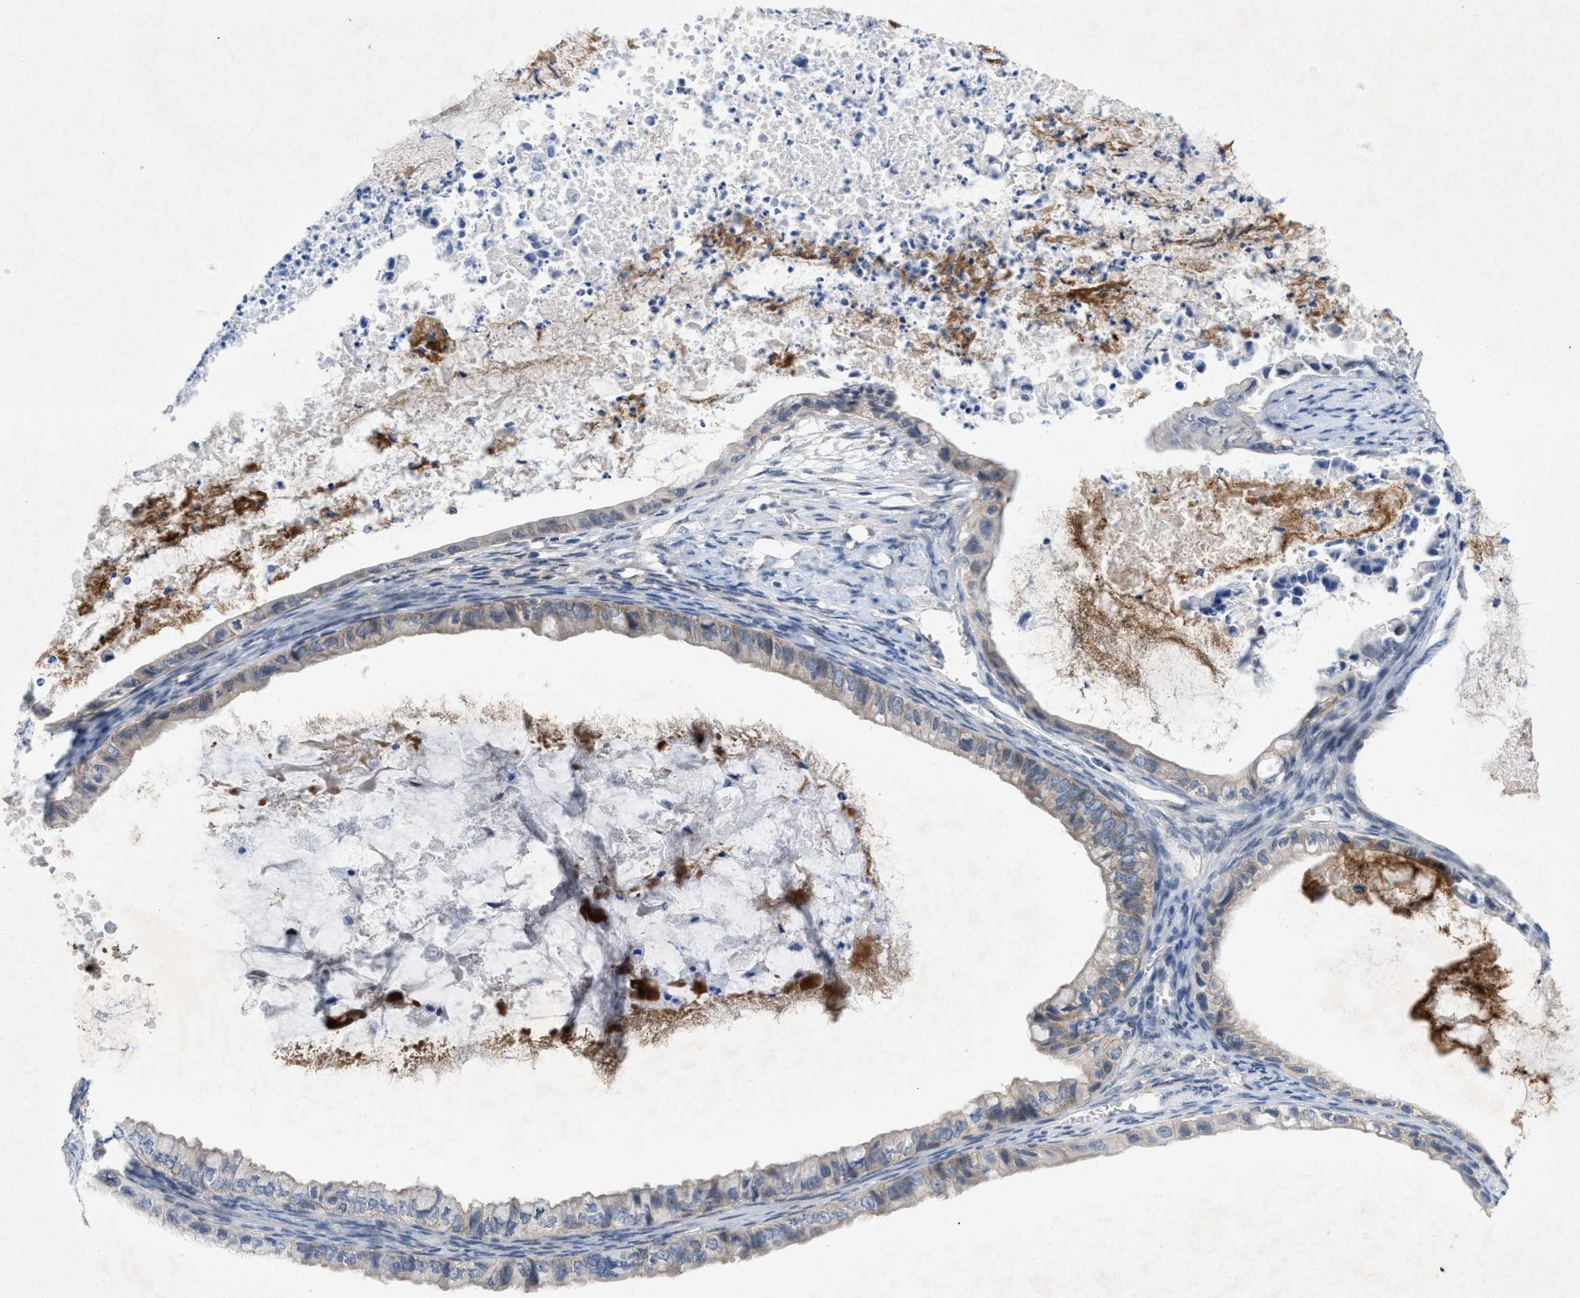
{"staining": {"intensity": "weak", "quantity": "<25%", "location": "cytoplasmic/membranous"}, "tissue": "ovarian cancer", "cell_type": "Tumor cells", "image_type": "cancer", "snomed": [{"axis": "morphology", "description": "Cystadenocarcinoma, mucinous, NOS"}, {"axis": "topography", "description": "Ovary"}], "caption": "This is a micrograph of immunohistochemistry staining of mucinous cystadenocarcinoma (ovarian), which shows no positivity in tumor cells. The staining was performed using DAB to visualize the protein expression in brown, while the nuclei were stained in blue with hematoxylin (Magnification: 20x).", "gene": "WIPI2", "patient": {"sex": "female", "age": 80}}